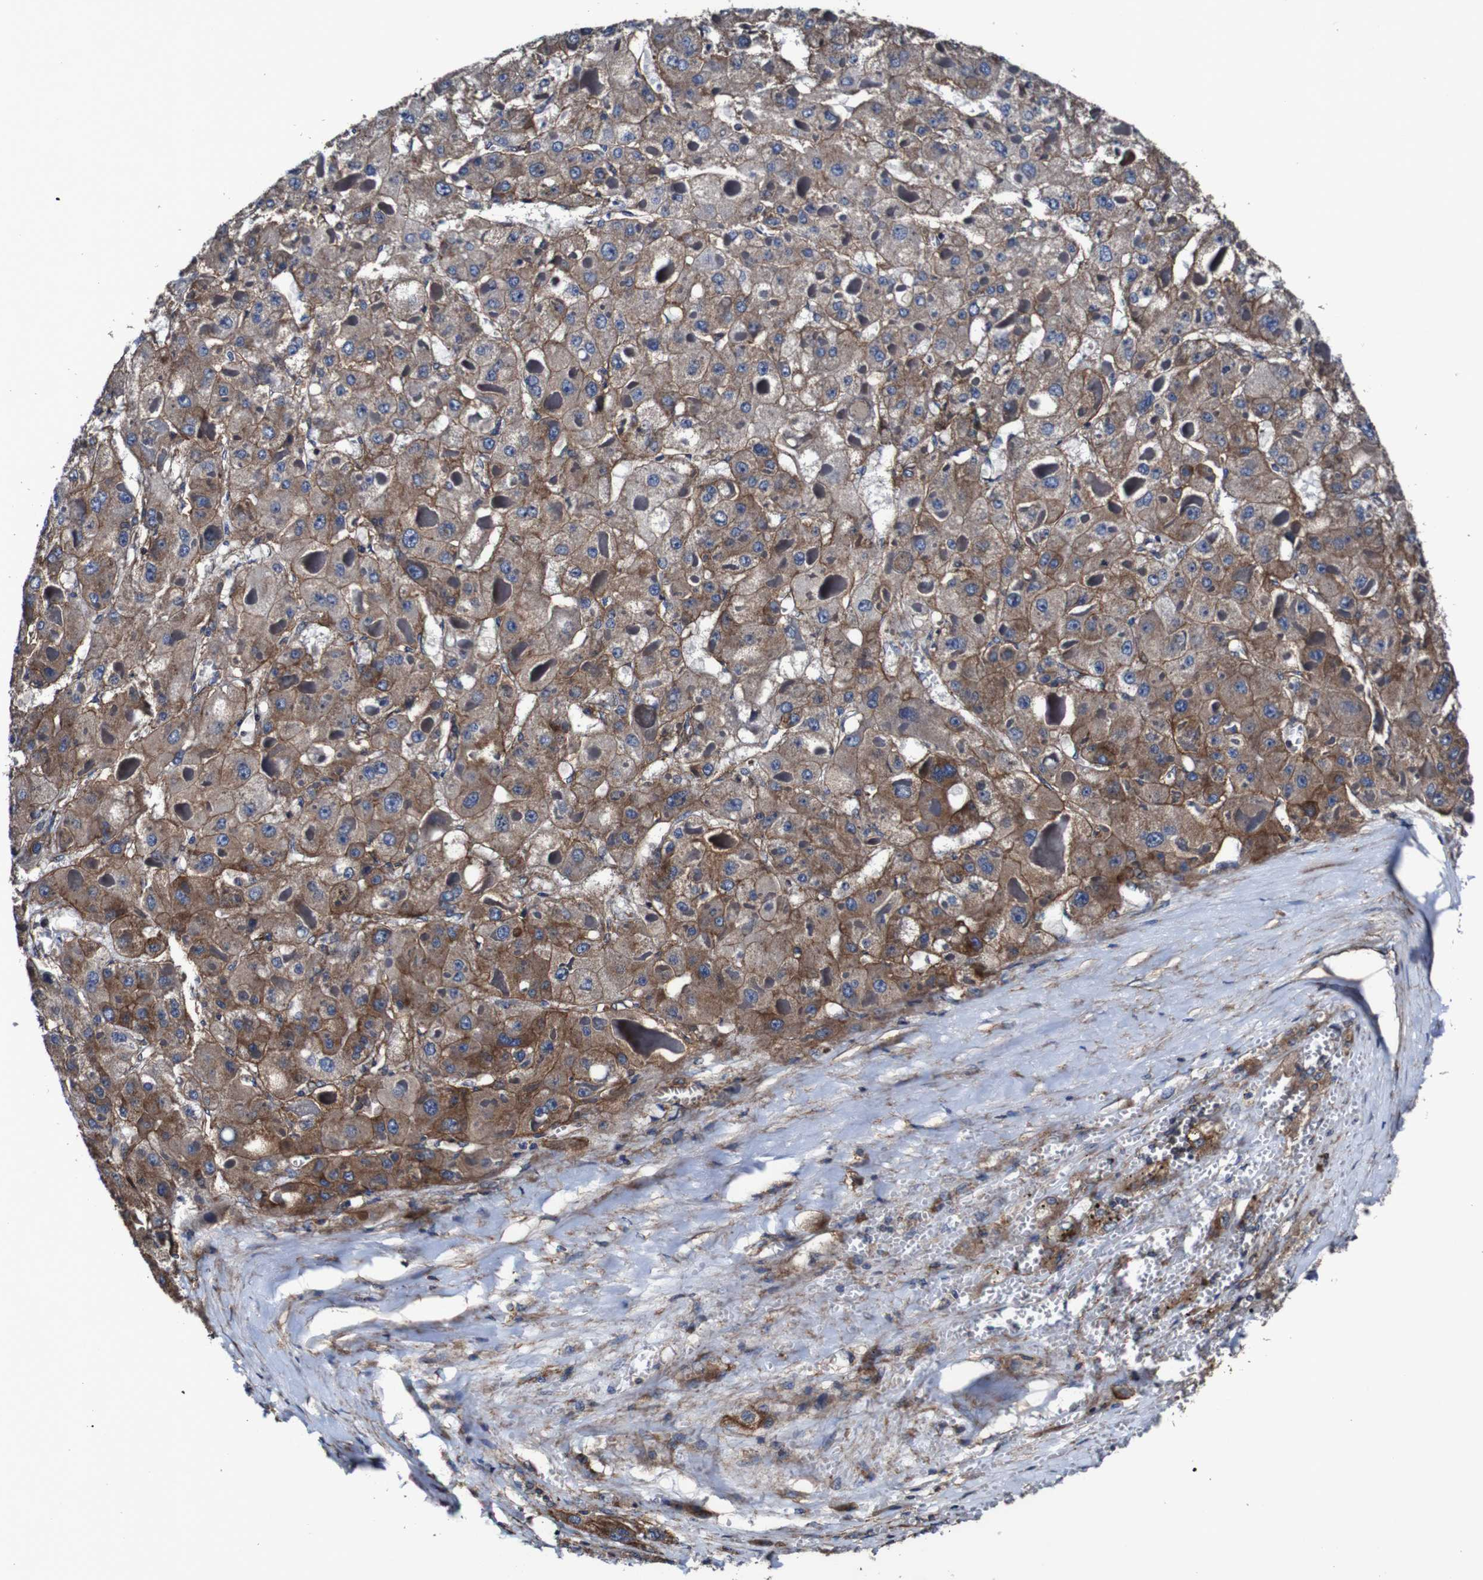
{"staining": {"intensity": "strong", "quantity": "25%-75%", "location": "cytoplasmic/membranous"}, "tissue": "liver cancer", "cell_type": "Tumor cells", "image_type": "cancer", "snomed": [{"axis": "morphology", "description": "Carcinoma, Hepatocellular, NOS"}, {"axis": "topography", "description": "Liver"}], "caption": "High-magnification brightfield microscopy of liver hepatocellular carcinoma stained with DAB (3,3'-diaminobenzidine) (brown) and counterstained with hematoxylin (blue). tumor cells exhibit strong cytoplasmic/membranous staining is seen in approximately25%-75% of cells.", "gene": "CSF1R", "patient": {"sex": "female", "age": 73}}